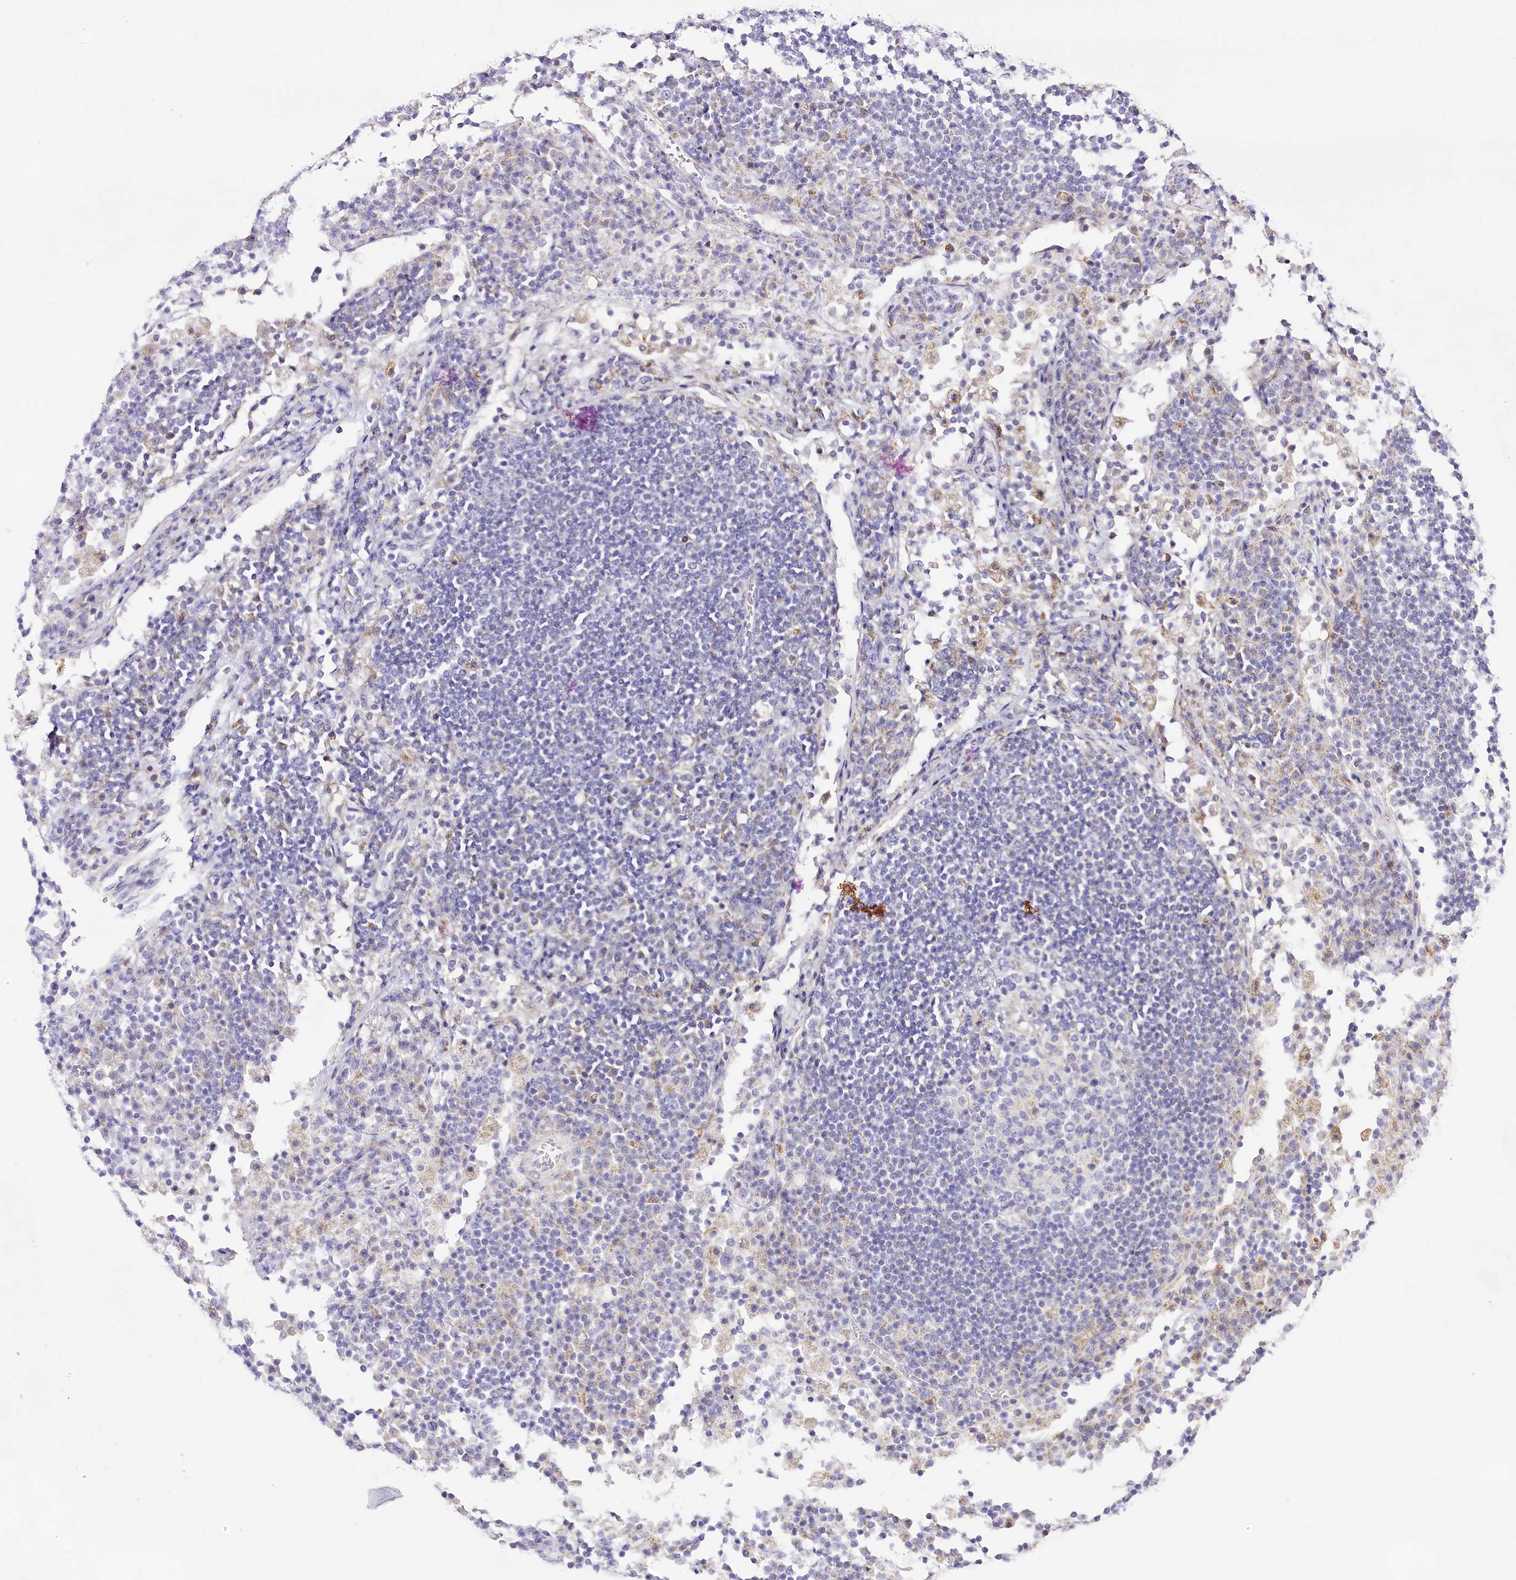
{"staining": {"intensity": "negative", "quantity": "none", "location": "none"}, "tissue": "lymph node", "cell_type": "Germinal center cells", "image_type": "normal", "snomed": [{"axis": "morphology", "description": "Normal tissue, NOS"}, {"axis": "topography", "description": "Lymph node"}], "caption": "Protein analysis of normal lymph node exhibits no significant positivity in germinal center cells.", "gene": "CCDC30", "patient": {"sex": "female", "age": 53}}